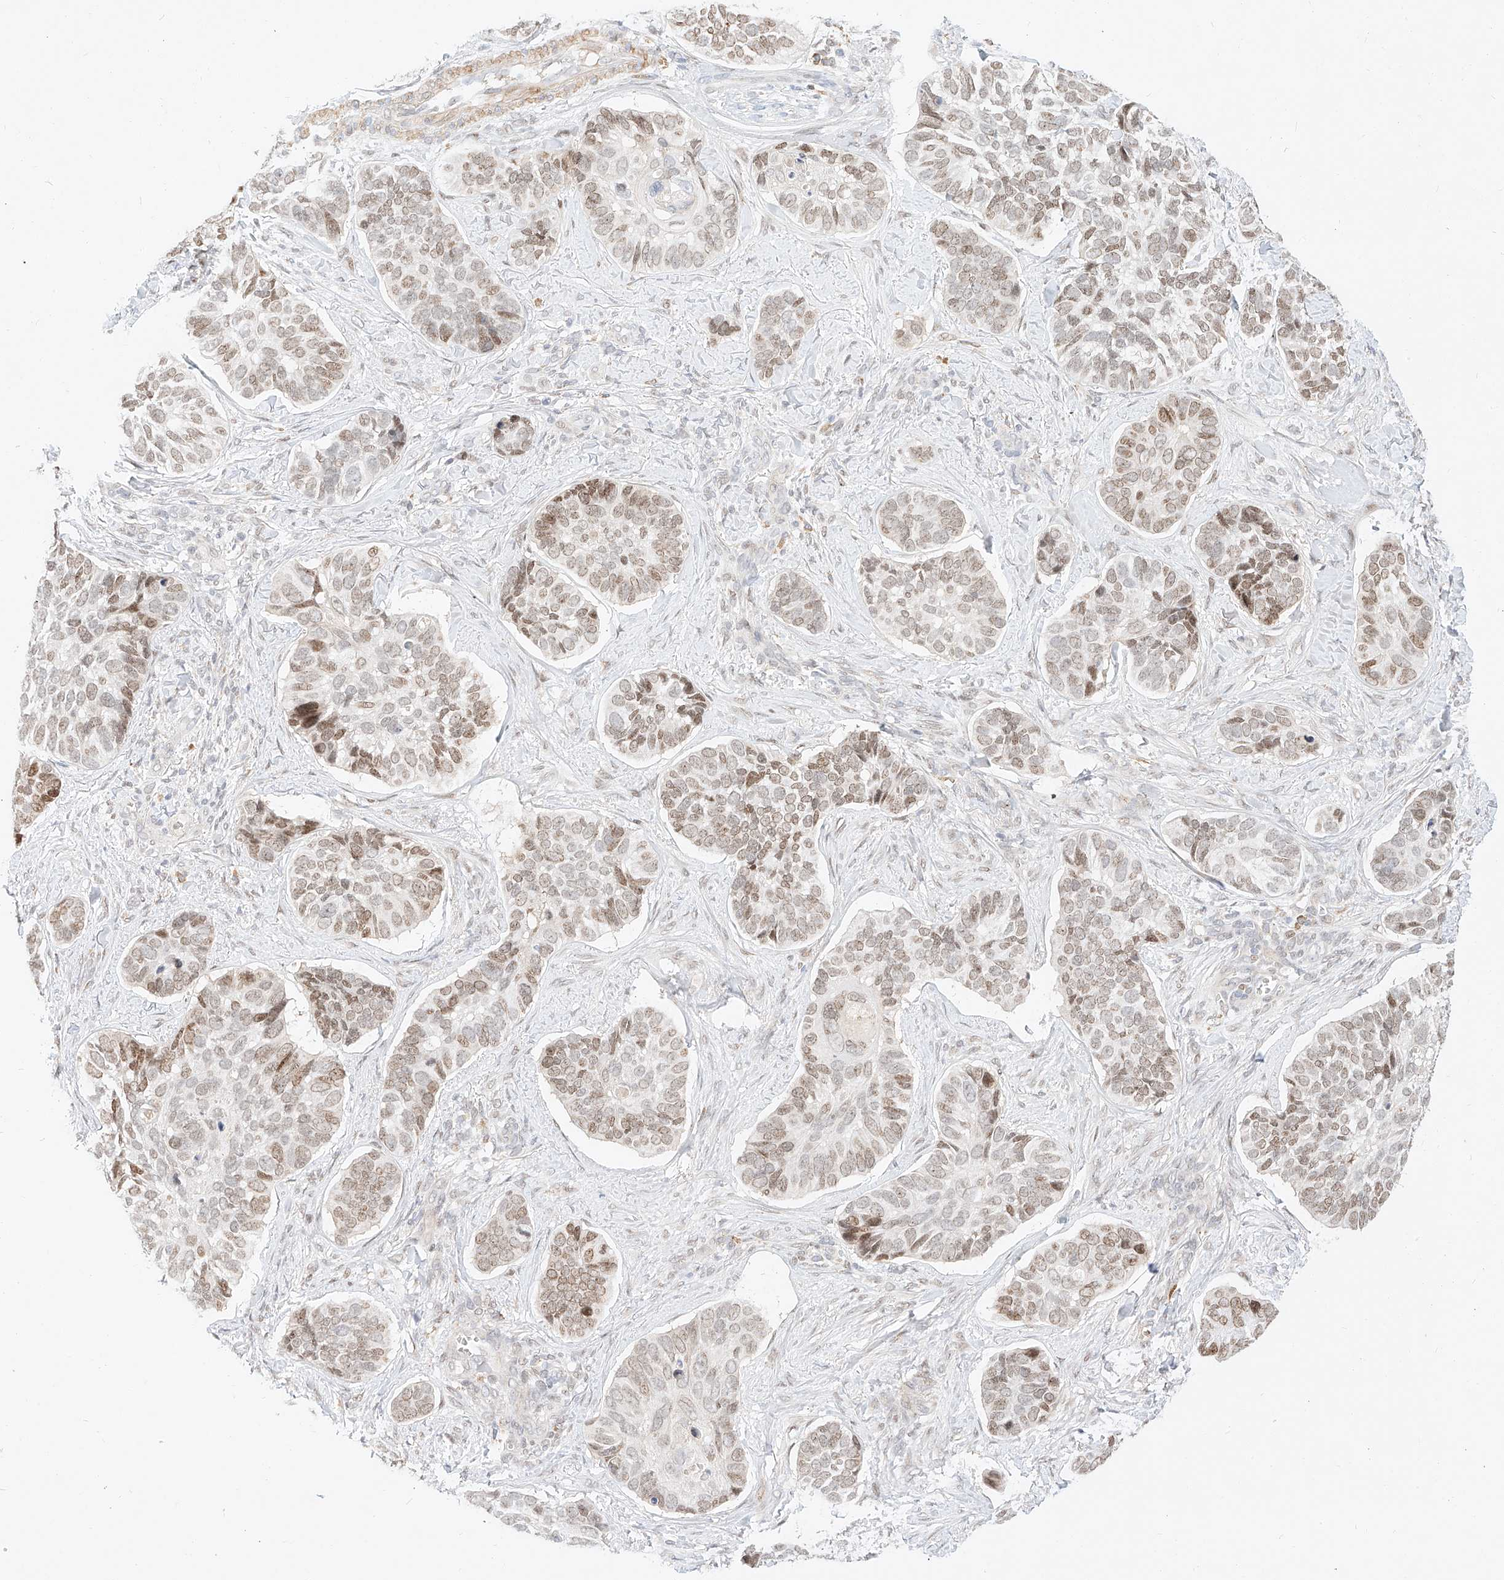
{"staining": {"intensity": "moderate", "quantity": ">75%", "location": "nuclear"}, "tissue": "skin cancer", "cell_type": "Tumor cells", "image_type": "cancer", "snomed": [{"axis": "morphology", "description": "Basal cell carcinoma"}, {"axis": "topography", "description": "Skin"}], "caption": "This photomicrograph demonstrates immunohistochemistry (IHC) staining of human skin cancer (basal cell carcinoma), with medium moderate nuclear expression in approximately >75% of tumor cells.", "gene": "CBX8", "patient": {"sex": "male", "age": 62}}